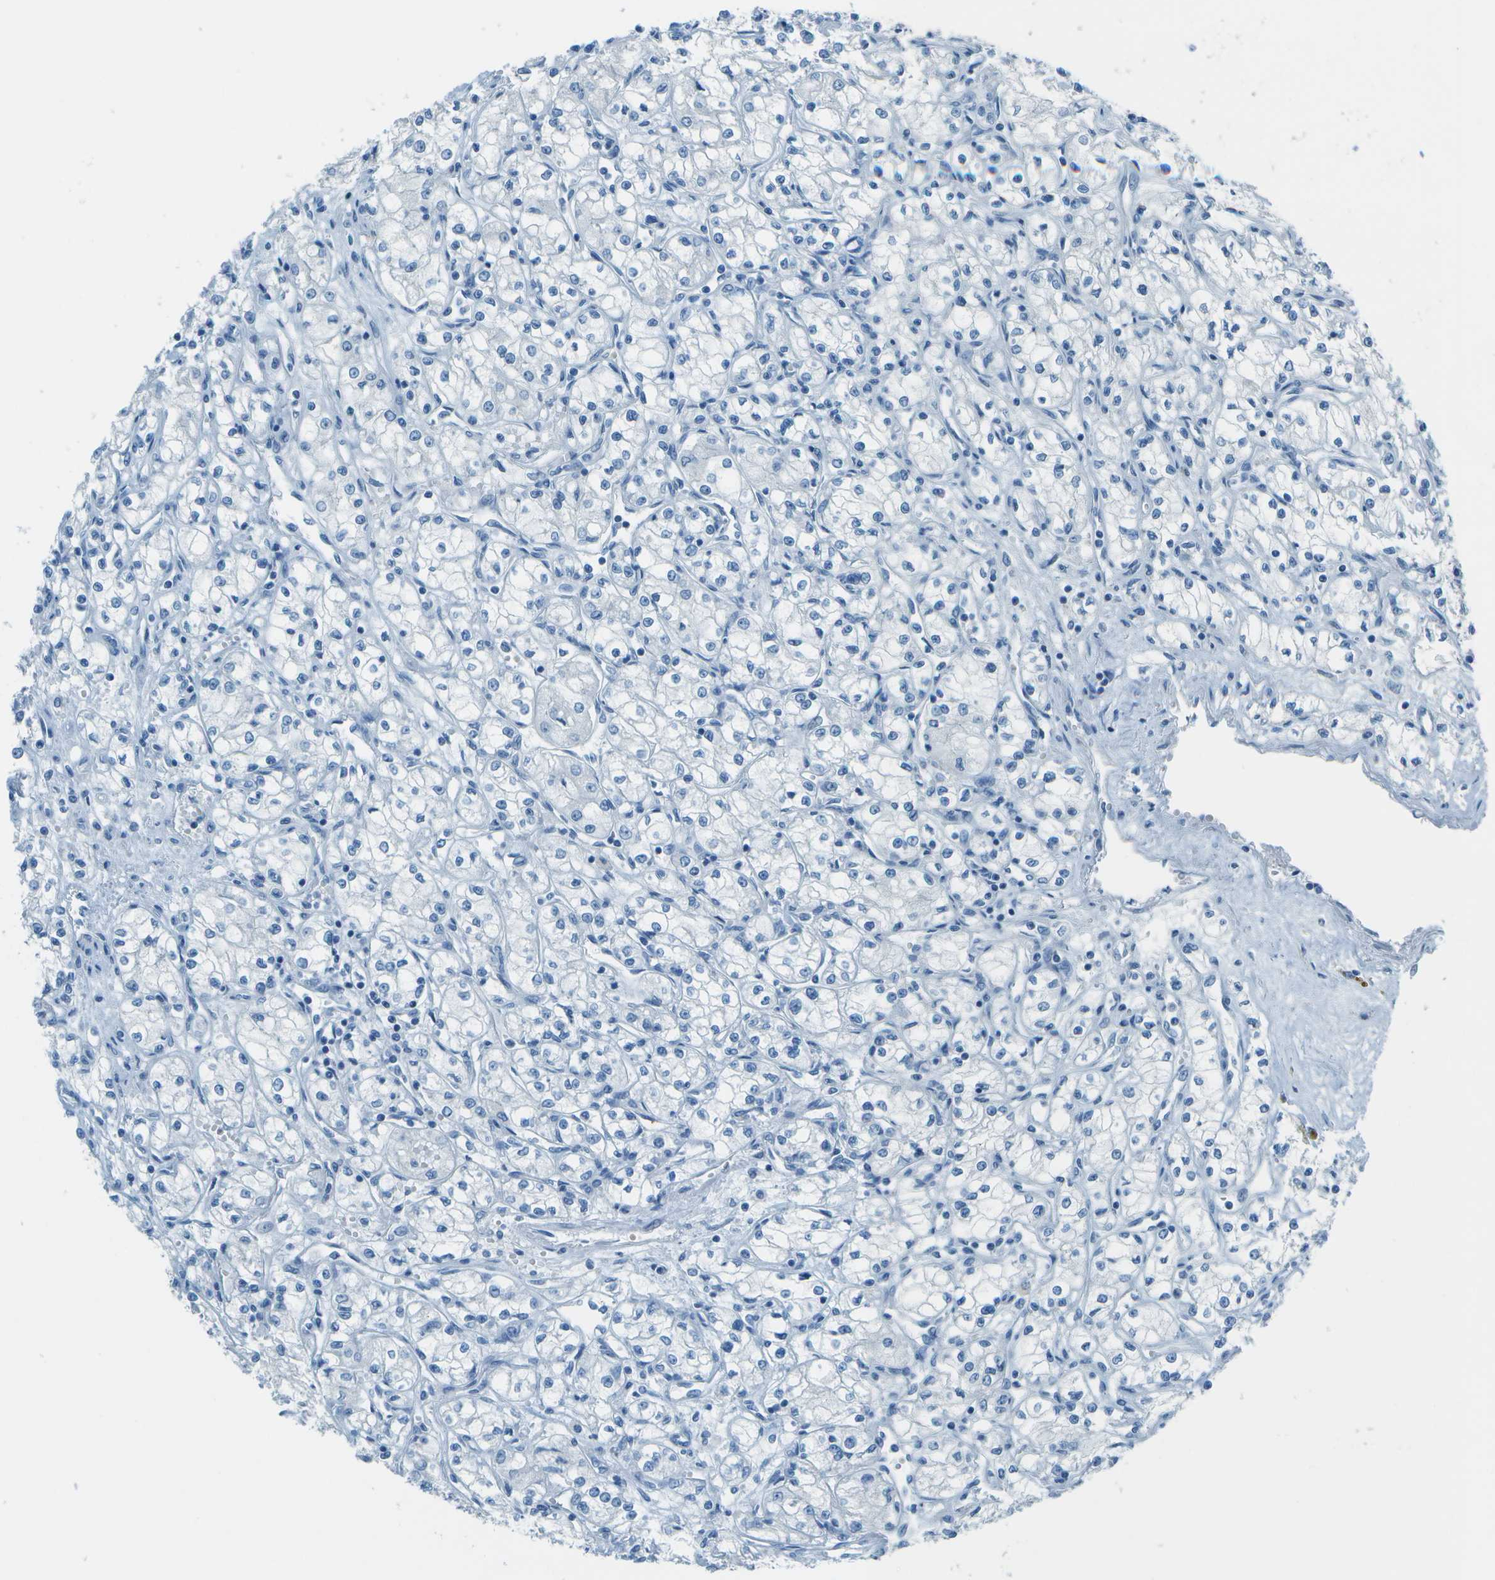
{"staining": {"intensity": "negative", "quantity": "none", "location": "none"}, "tissue": "renal cancer", "cell_type": "Tumor cells", "image_type": "cancer", "snomed": [{"axis": "morphology", "description": "Normal tissue, NOS"}, {"axis": "morphology", "description": "Adenocarcinoma, NOS"}, {"axis": "topography", "description": "Kidney"}], "caption": "Adenocarcinoma (renal) was stained to show a protein in brown. There is no significant positivity in tumor cells. Nuclei are stained in blue.", "gene": "FGF1", "patient": {"sex": "male", "age": 59}}